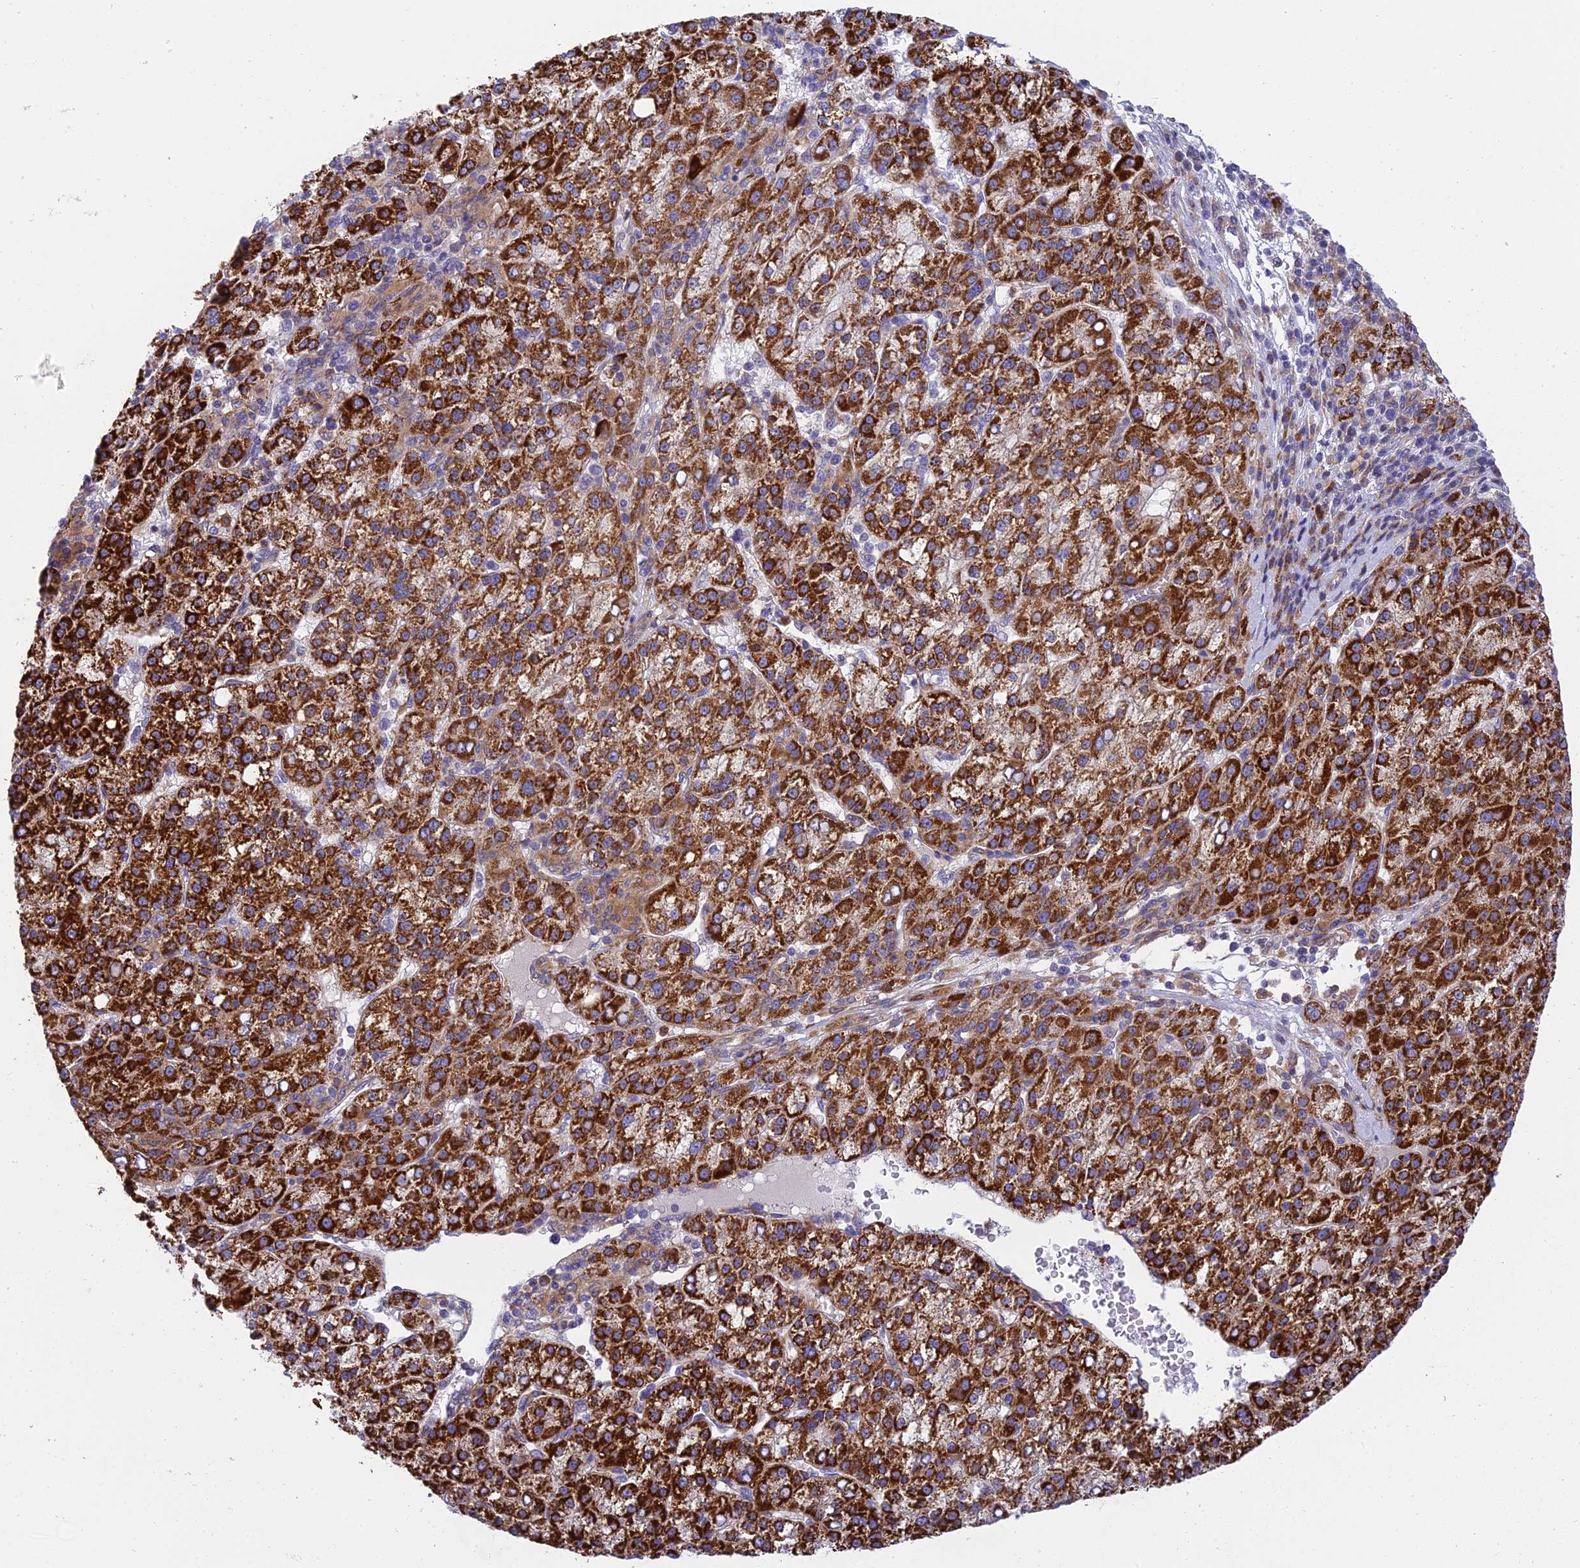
{"staining": {"intensity": "strong", "quantity": ">75%", "location": "cytoplasmic/membranous"}, "tissue": "liver cancer", "cell_type": "Tumor cells", "image_type": "cancer", "snomed": [{"axis": "morphology", "description": "Carcinoma, Hepatocellular, NOS"}, {"axis": "topography", "description": "Liver"}], "caption": "There is high levels of strong cytoplasmic/membranous expression in tumor cells of liver cancer (hepatocellular carcinoma), as demonstrated by immunohistochemical staining (brown color).", "gene": "CLCN7", "patient": {"sex": "female", "age": 58}}